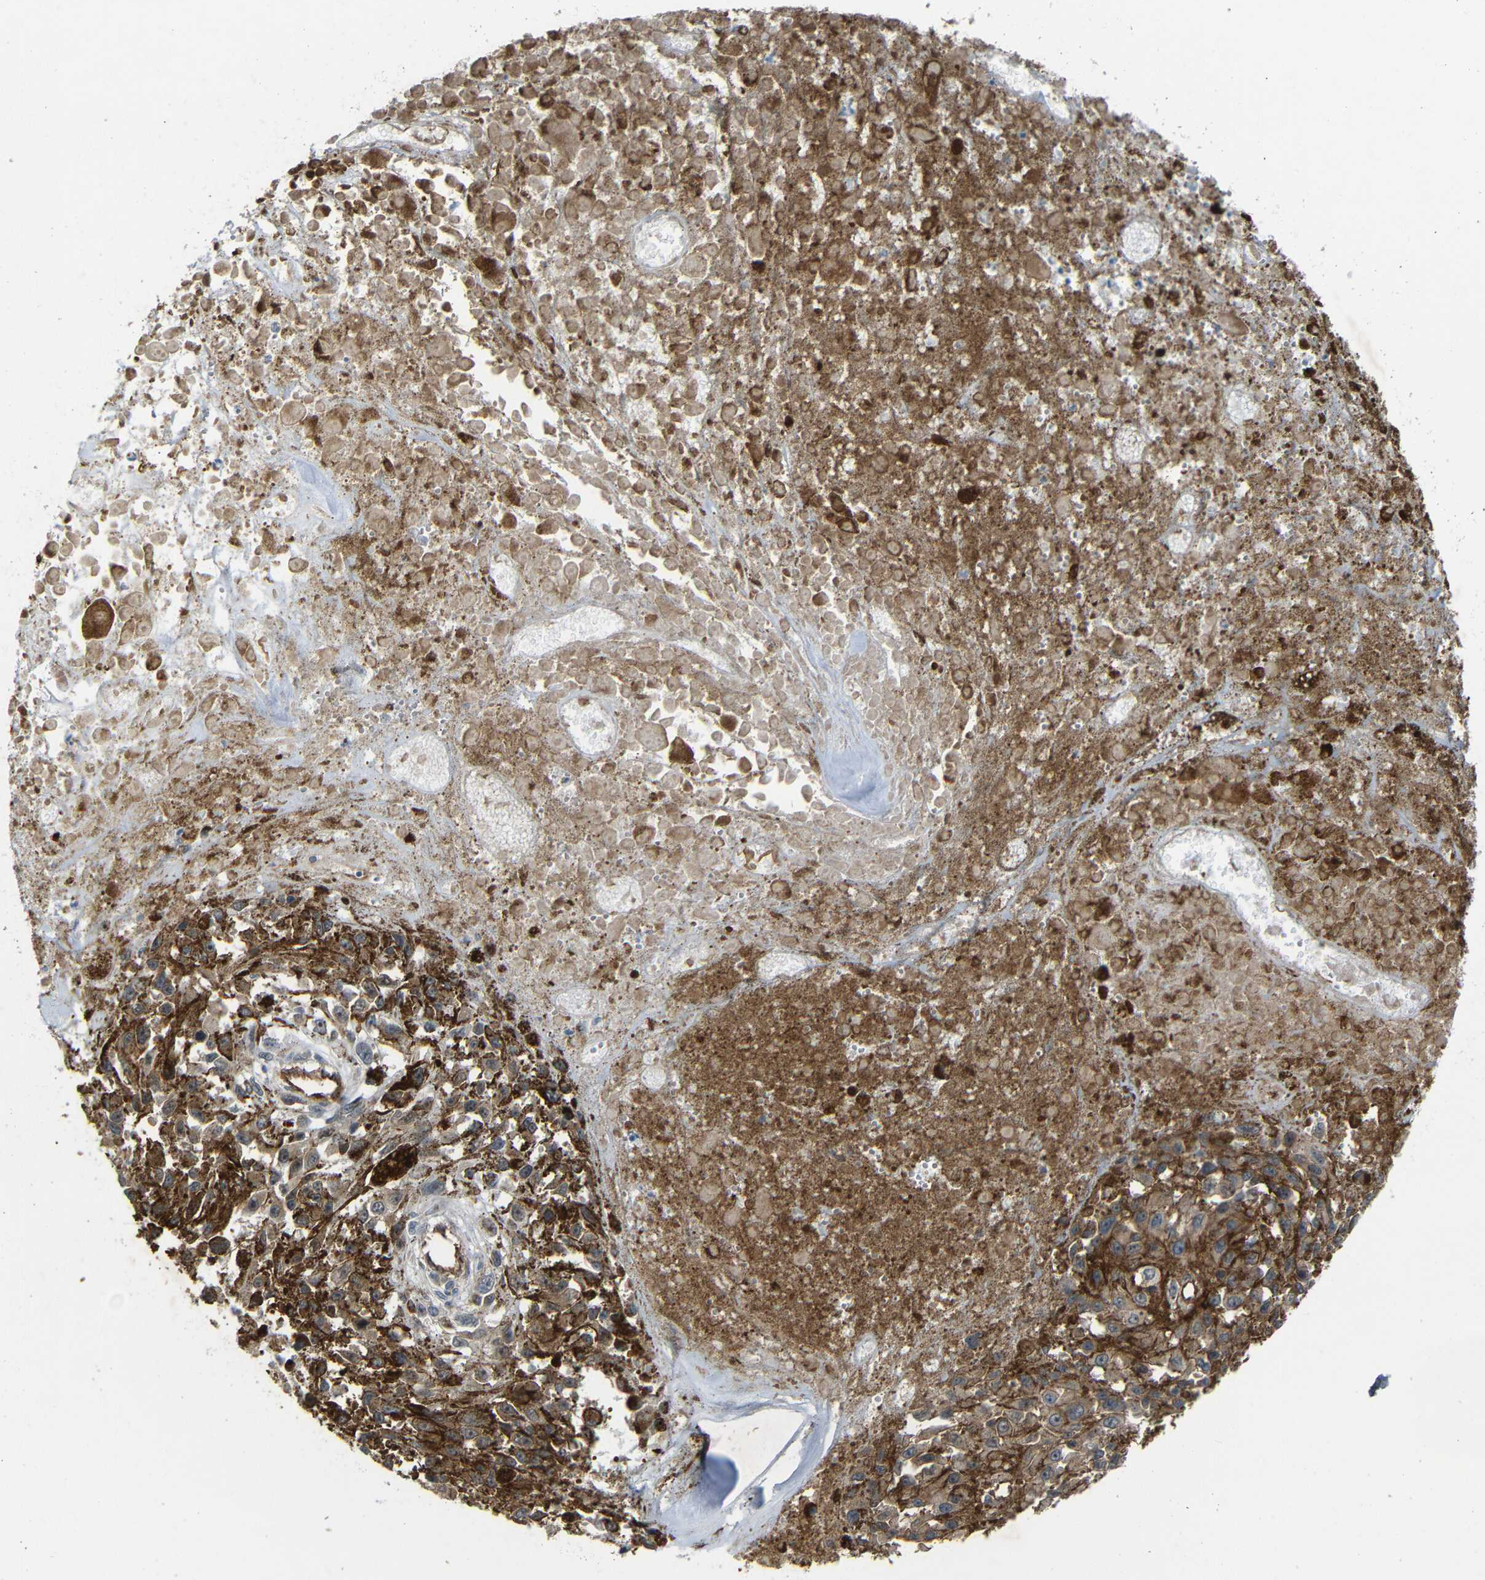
{"staining": {"intensity": "strong", "quantity": ">75%", "location": "cytoplasmic/membranous"}, "tissue": "melanoma", "cell_type": "Tumor cells", "image_type": "cancer", "snomed": [{"axis": "morphology", "description": "Malignant melanoma, Metastatic site"}, {"axis": "topography", "description": "Lymph node"}], "caption": "A brown stain highlights strong cytoplasmic/membranous expression of a protein in human malignant melanoma (metastatic site) tumor cells. (DAB (3,3'-diaminobenzidine) IHC, brown staining for protein, blue staining for nuclei).", "gene": "RELL1", "patient": {"sex": "male", "age": 59}}